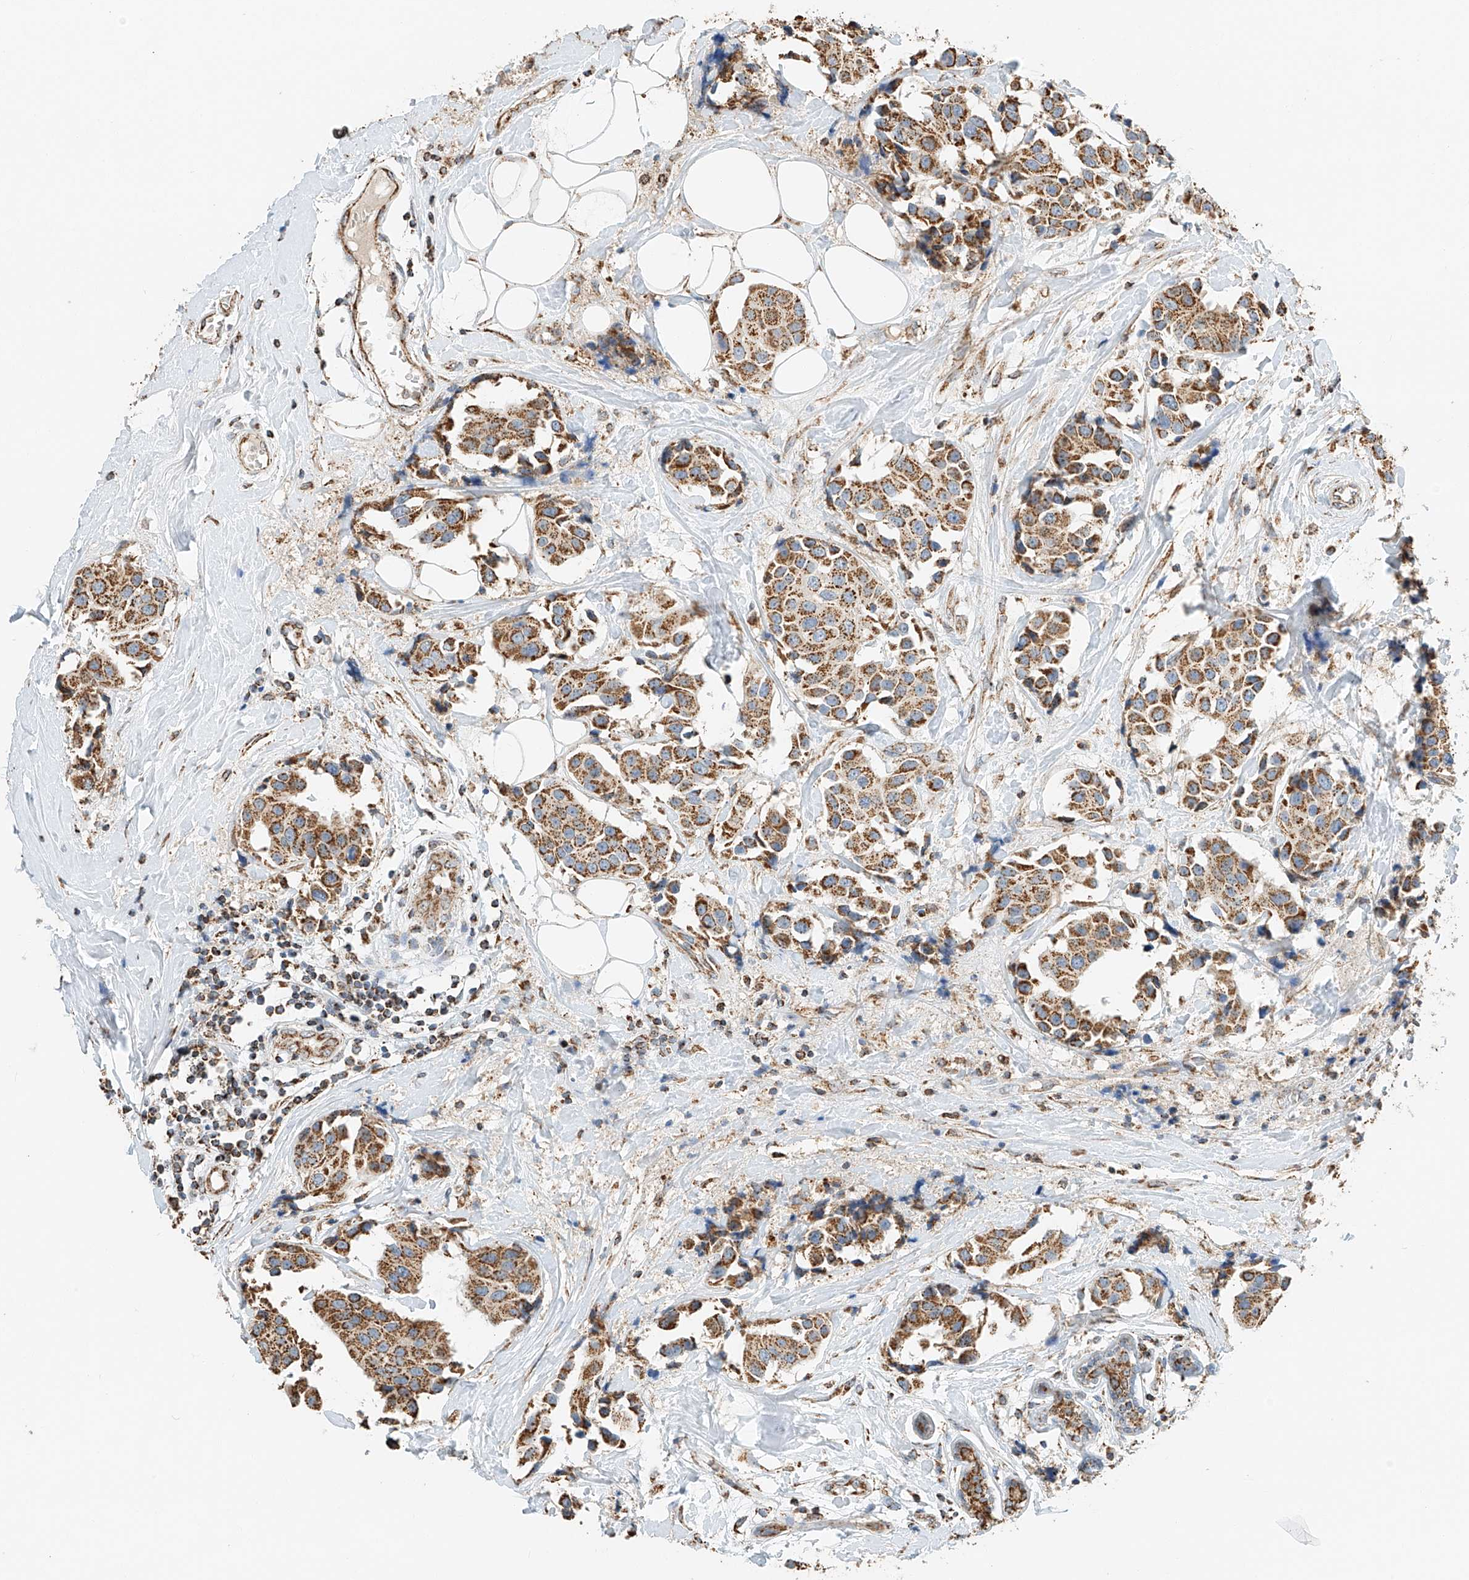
{"staining": {"intensity": "moderate", "quantity": ">75%", "location": "cytoplasmic/membranous"}, "tissue": "breast cancer", "cell_type": "Tumor cells", "image_type": "cancer", "snomed": [{"axis": "morphology", "description": "Normal tissue, NOS"}, {"axis": "morphology", "description": "Duct carcinoma"}, {"axis": "topography", "description": "Breast"}], "caption": "Invasive ductal carcinoma (breast) stained for a protein (brown) demonstrates moderate cytoplasmic/membranous positive positivity in approximately >75% of tumor cells.", "gene": "YIPF7", "patient": {"sex": "female", "age": 39}}